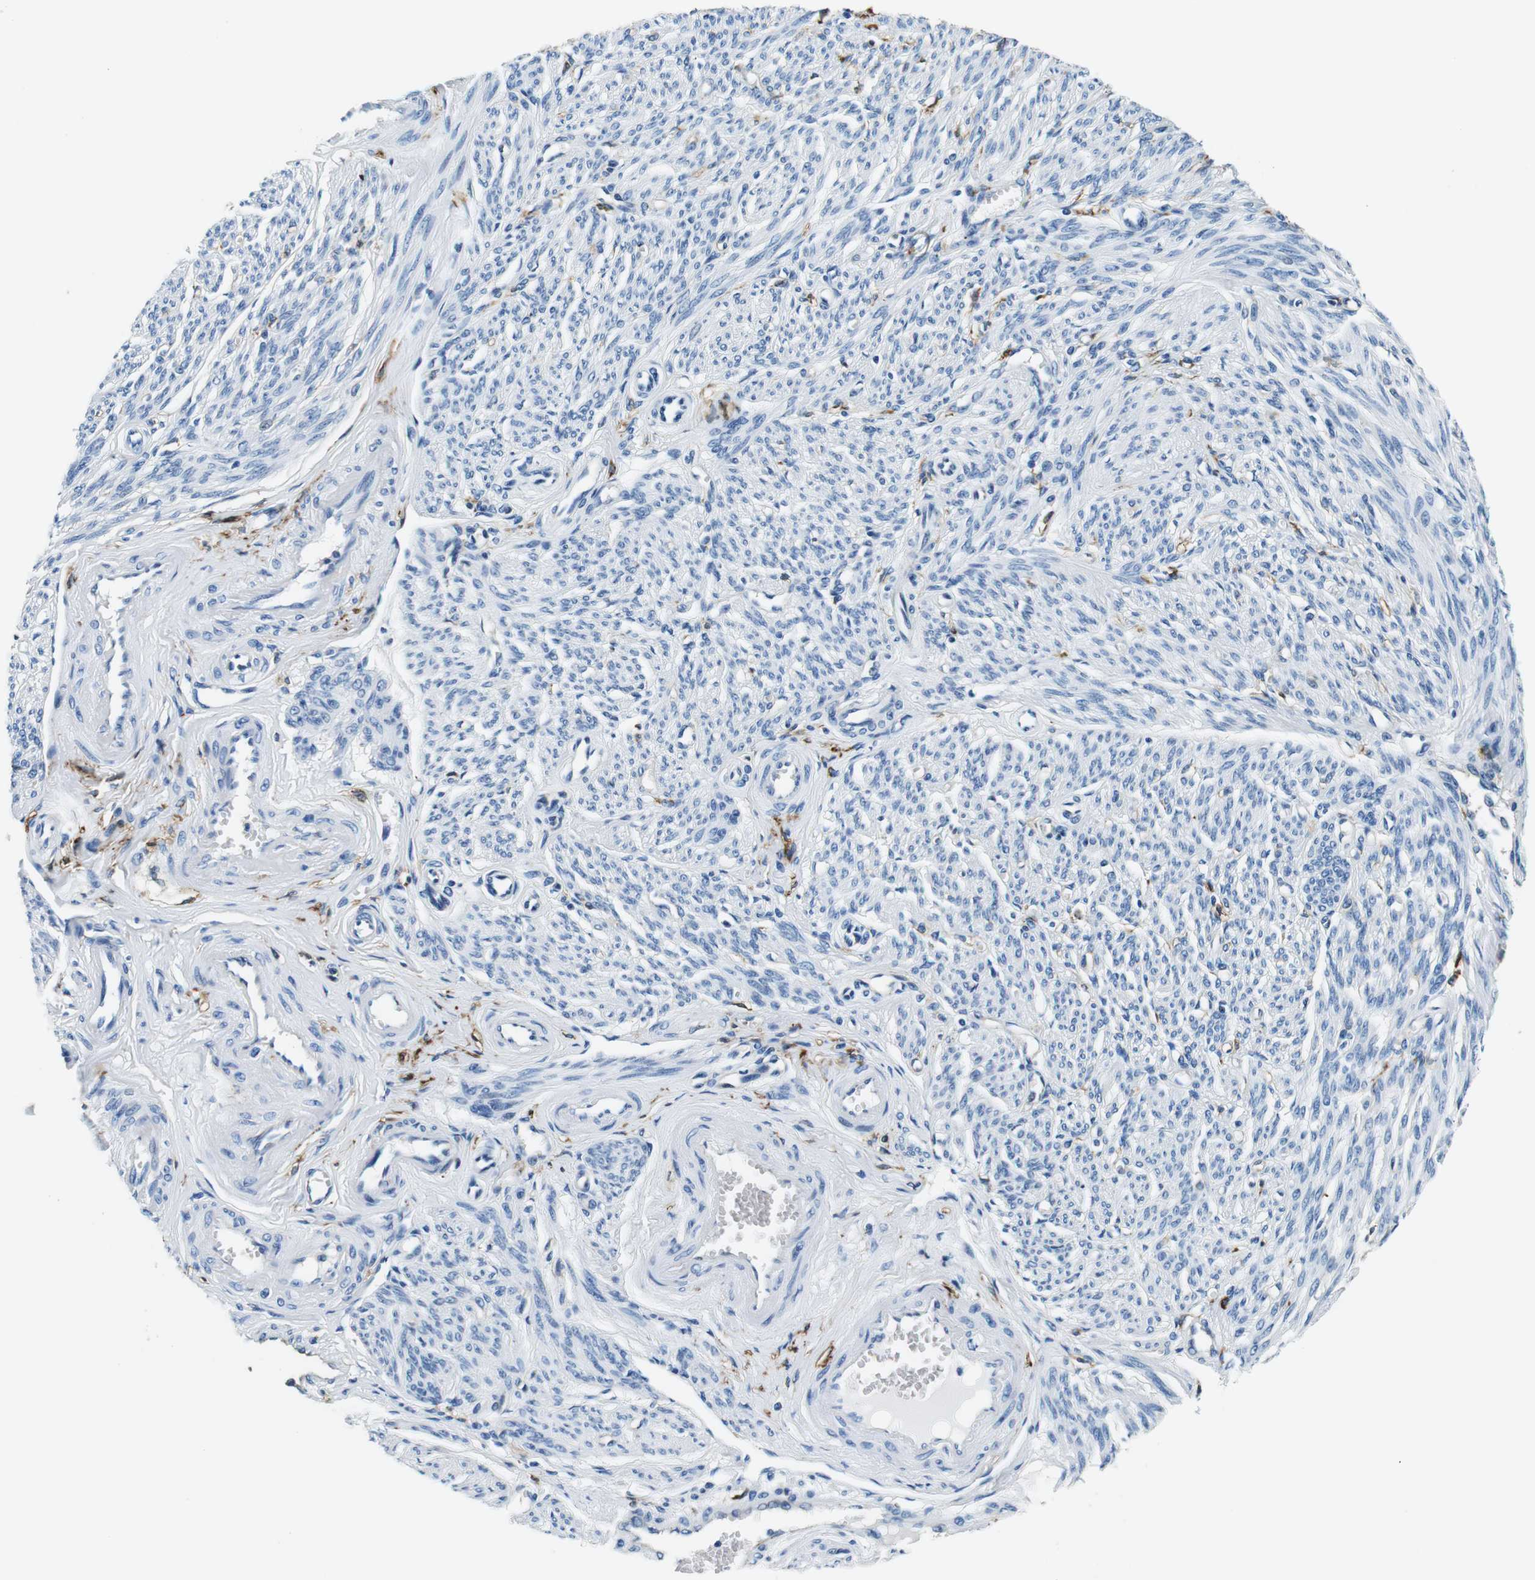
{"staining": {"intensity": "negative", "quantity": "none", "location": "none"}, "tissue": "smooth muscle", "cell_type": "Smooth muscle cells", "image_type": "normal", "snomed": [{"axis": "morphology", "description": "Normal tissue, NOS"}, {"axis": "topography", "description": "Smooth muscle"}], "caption": "A micrograph of human smooth muscle is negative for staining in smooth muscle cells. (Stains: DAB (3,3'-diaminobenzidine) immunohistochemistry (IHC) with hematoxylin counter stain, Microscopy: brightfield microscopy at high magnification).", "gene": "HLA", "patient": {"sex": "female", "age": 65}}